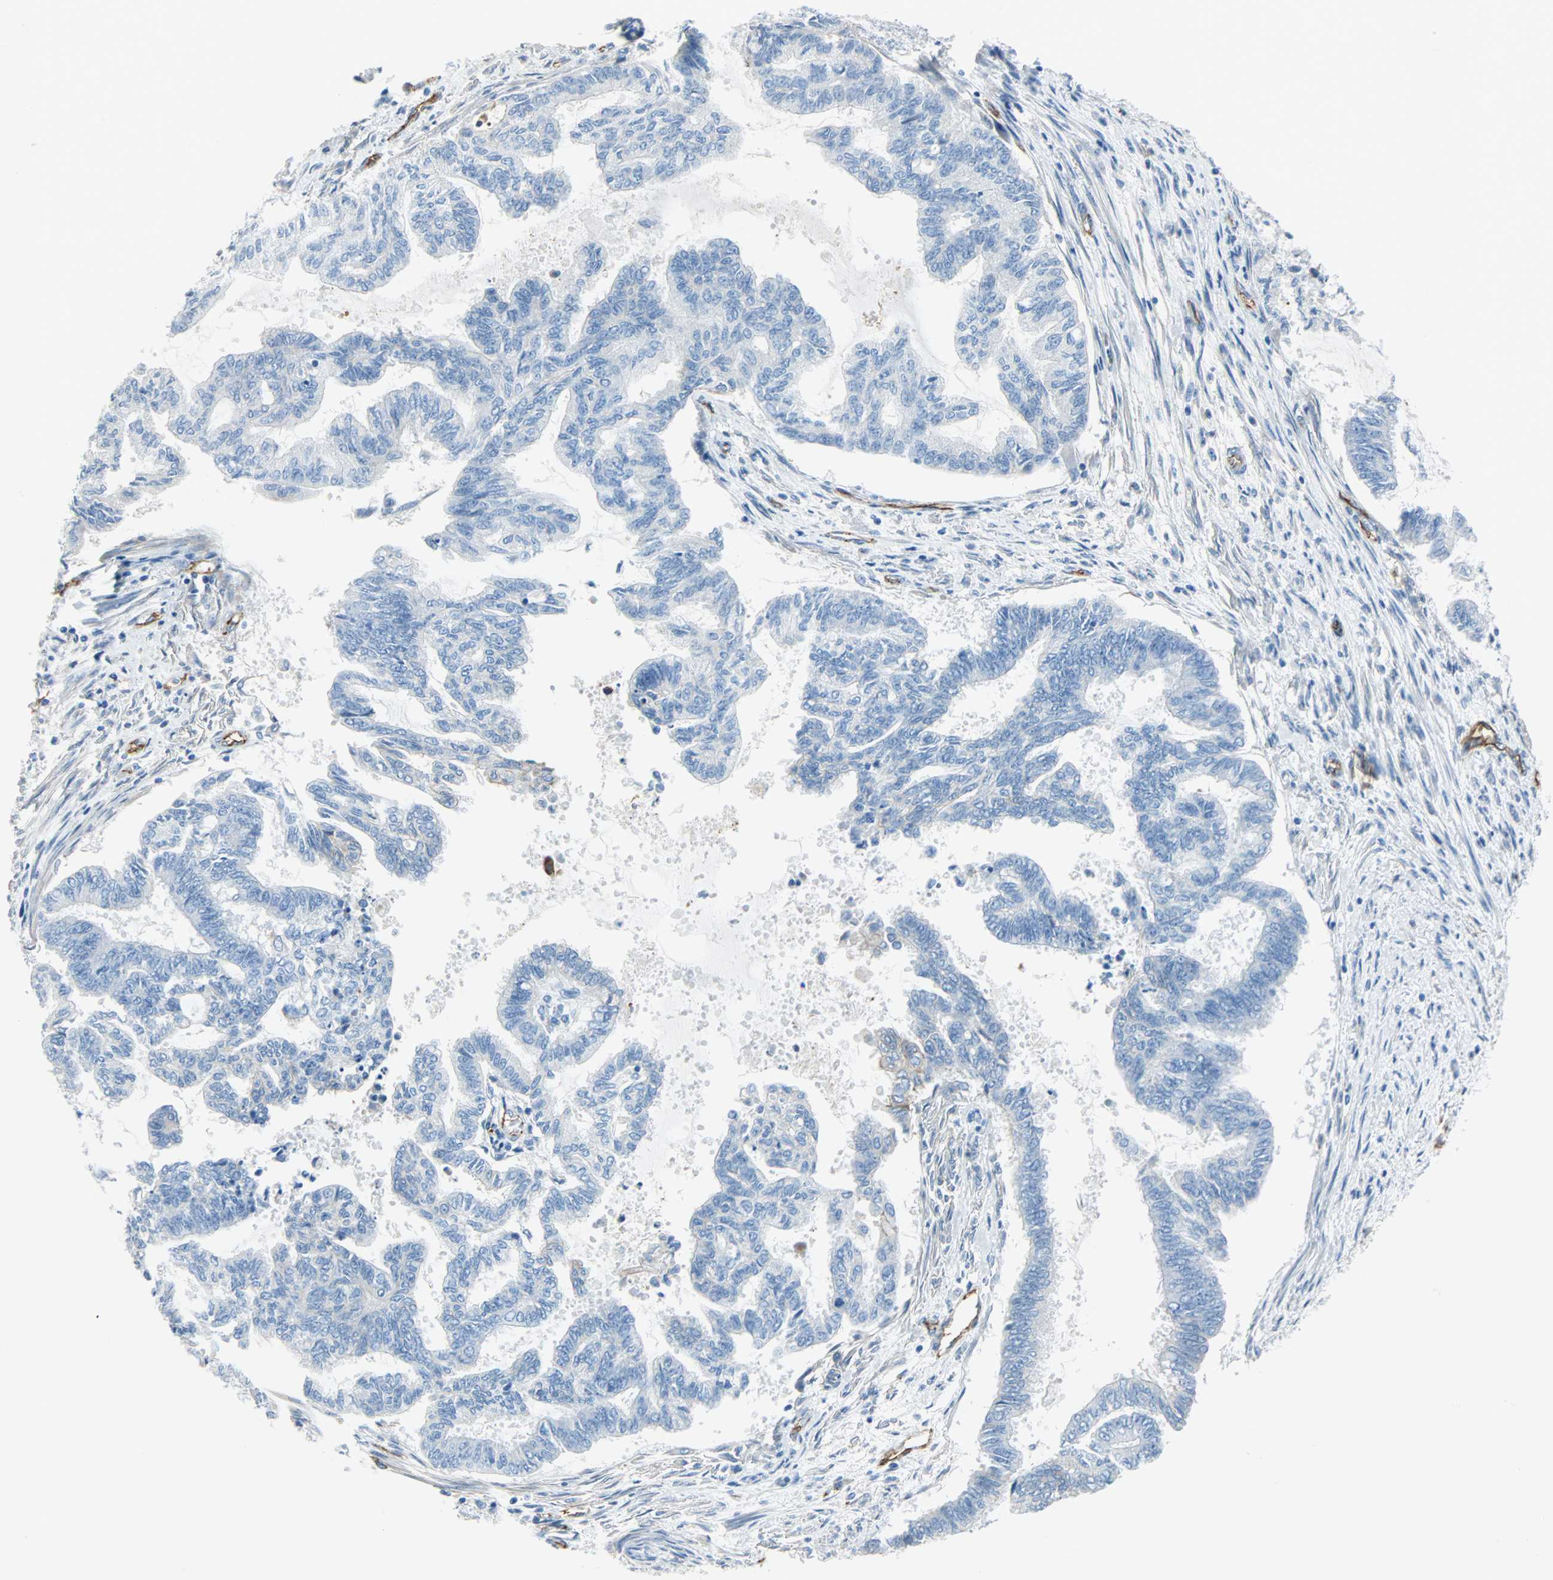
{"staining": {"intensity": "negative", "quantity": "none", "location": "none"}, "tissue": "endometrial cancer", "cell_type": "Tumor cells", "image_type": "cancer", "snomed": [{"axis": "morphology", "description": "Adenocarcinoma, NOS"}, {"axis": "topography", "description": "Endometrium"}], "caption": "A micrograph of human endometrial cancer is negative for staining in tumor cells.", "gene": "VPS9D1", "patient": {"sex": "female", "age": 86}}